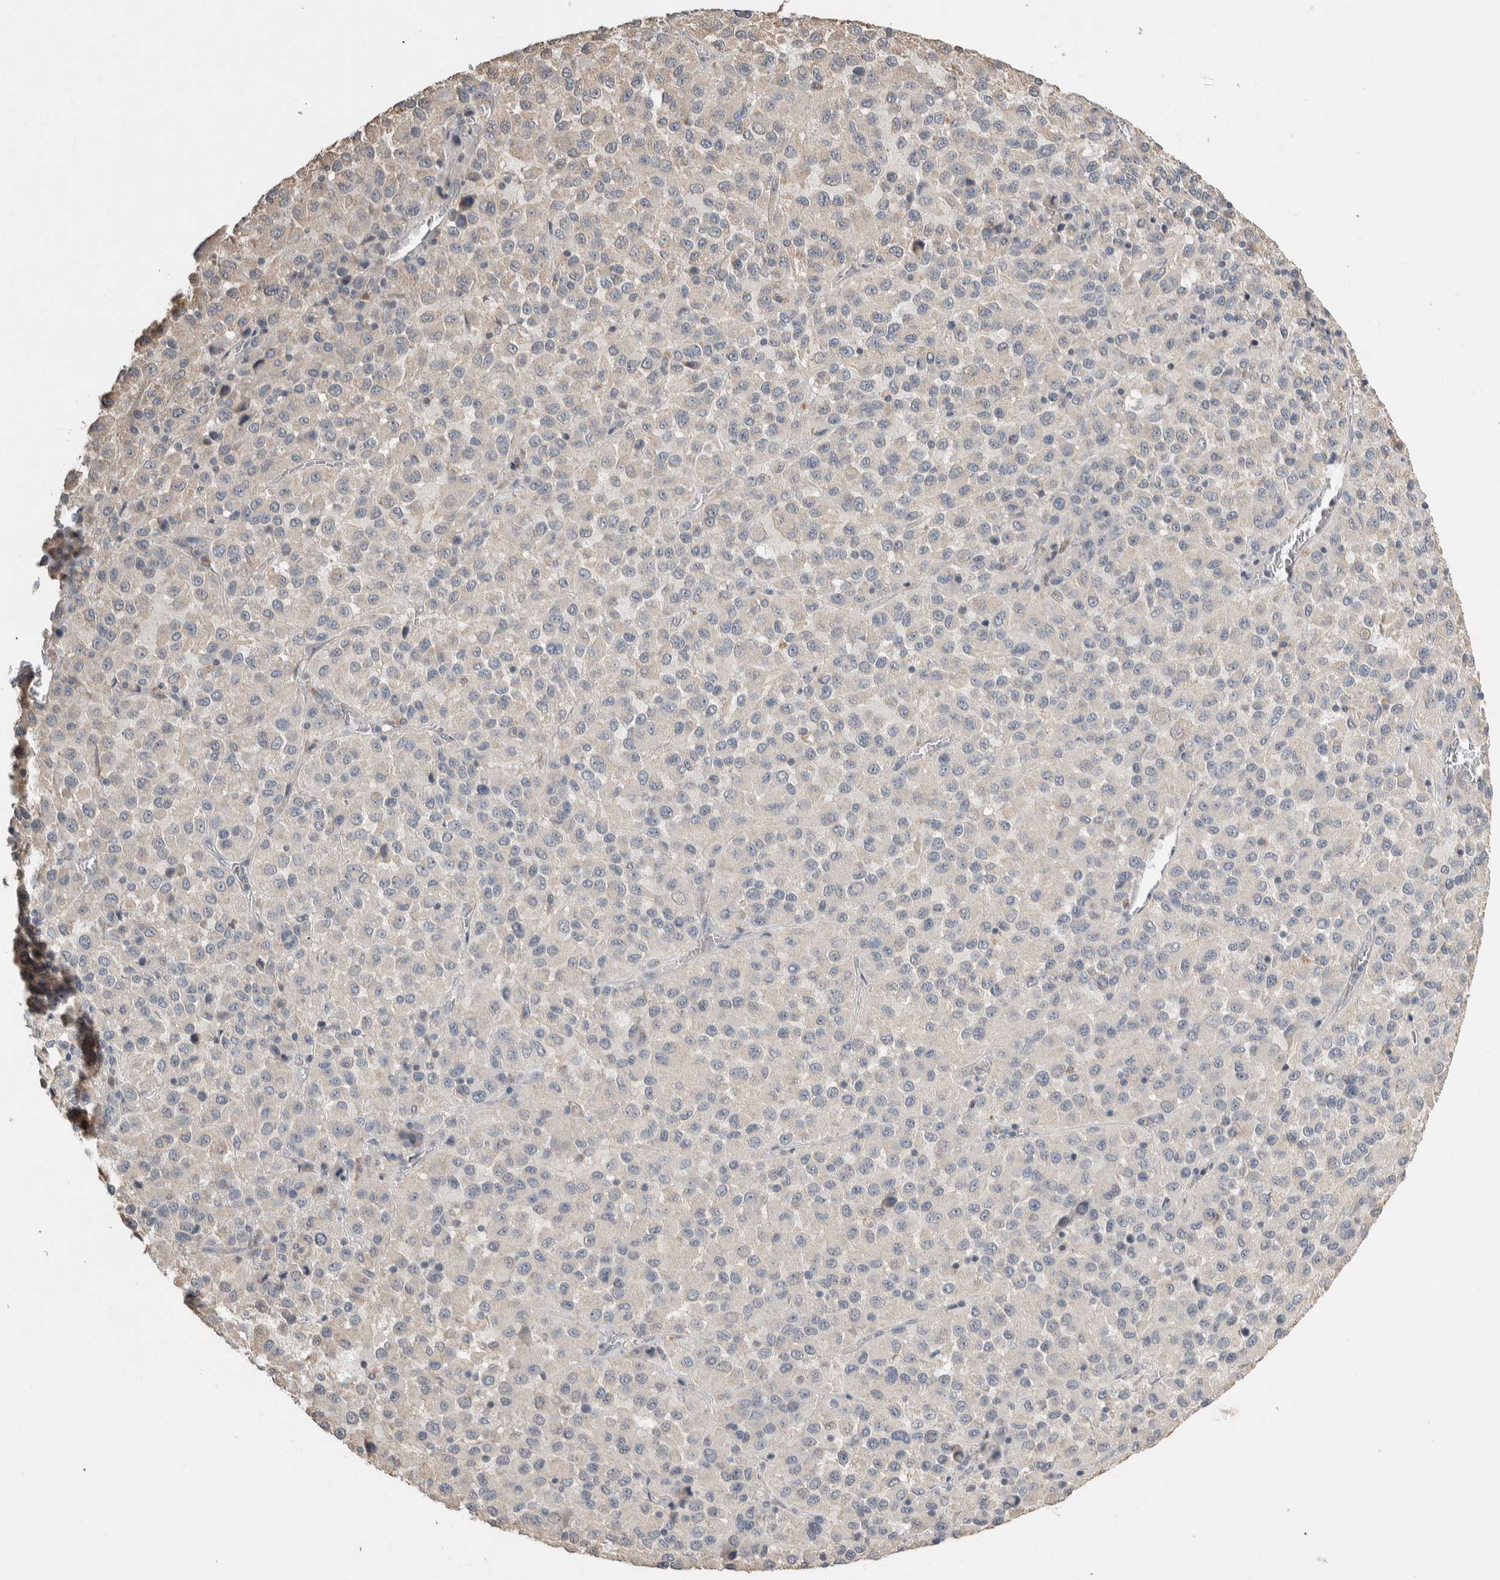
{"staining": {"intensity": "negative", "quantity": "none", "location": "none"}, "tissue": "melanoma", "cell_type": "Tumor cells", "image_type": "cancer", "snomed": [{"axis": "morphology", "description": "Malignant melanoma, Metastatic site"}, {"axis": "topography", "description": "Lung"}], "caption": "High power microscopy micrograph of an immunohistochemistry image of melanoma, revealing no significant positivity in tumor cells.", "gene": "EIF3H", "patient": {"sex": "male", "age": 64}}